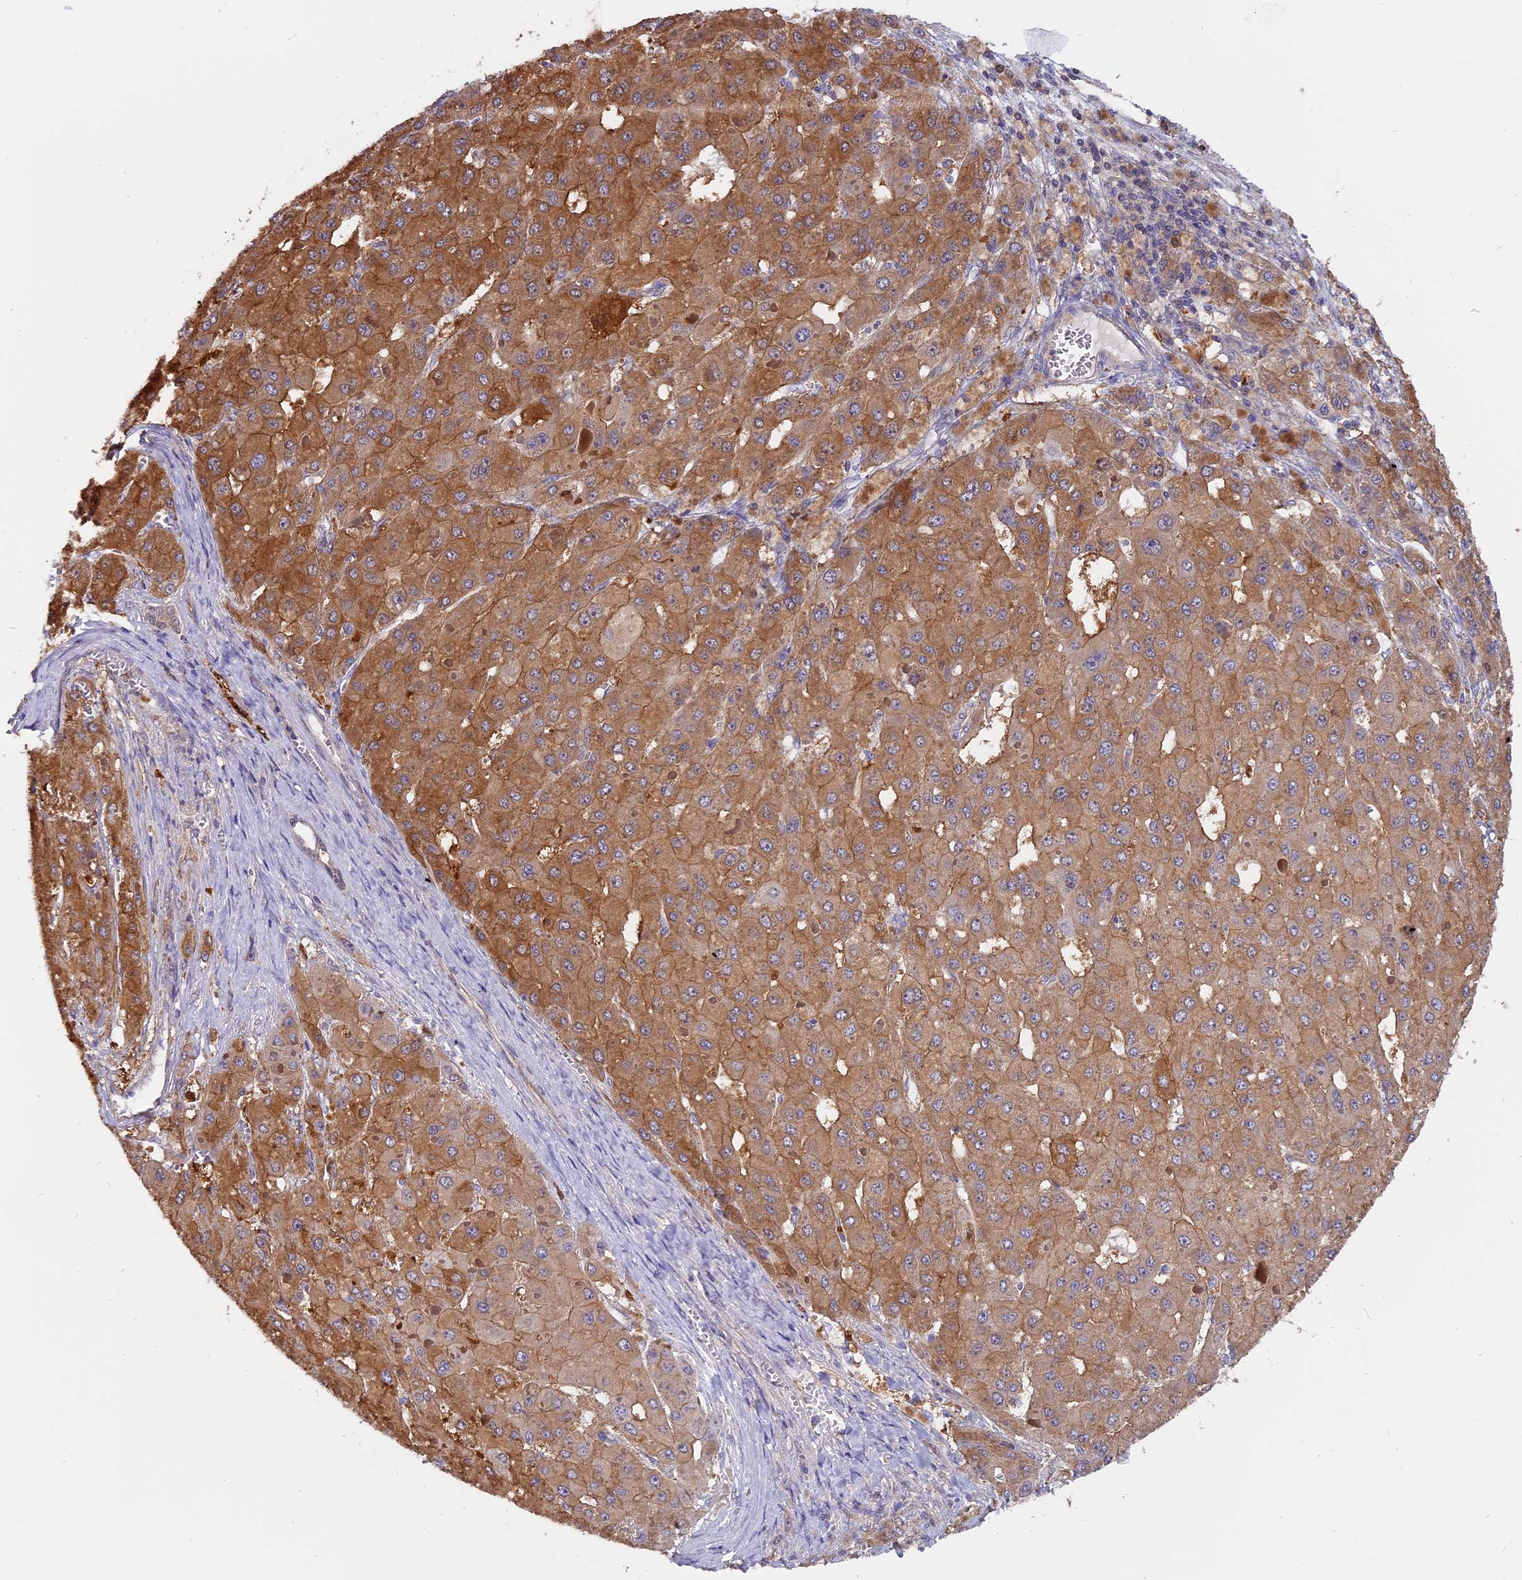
{"staining": {"intensity": "moderate", "quantity": ">75%", "location": "cytoplasmic/membranous"}, "tissue": "liver cancer", "cell_type": "Tumor cells", "image_type": "cancer", "snomed": [{"axis": "morphology", "description": "Carcinoma, Hepatocellular, NOS"}, {"axis": "topography", "description": "Liver"}], "caption": "Moderate cytoplasmic/membranous protein expression is present in approximately >75% of tumor cells in liver cancer (hepatocellular carcinoma).", "gene": "FAM118B", "patient": {"sex": "female", "age": 73}}